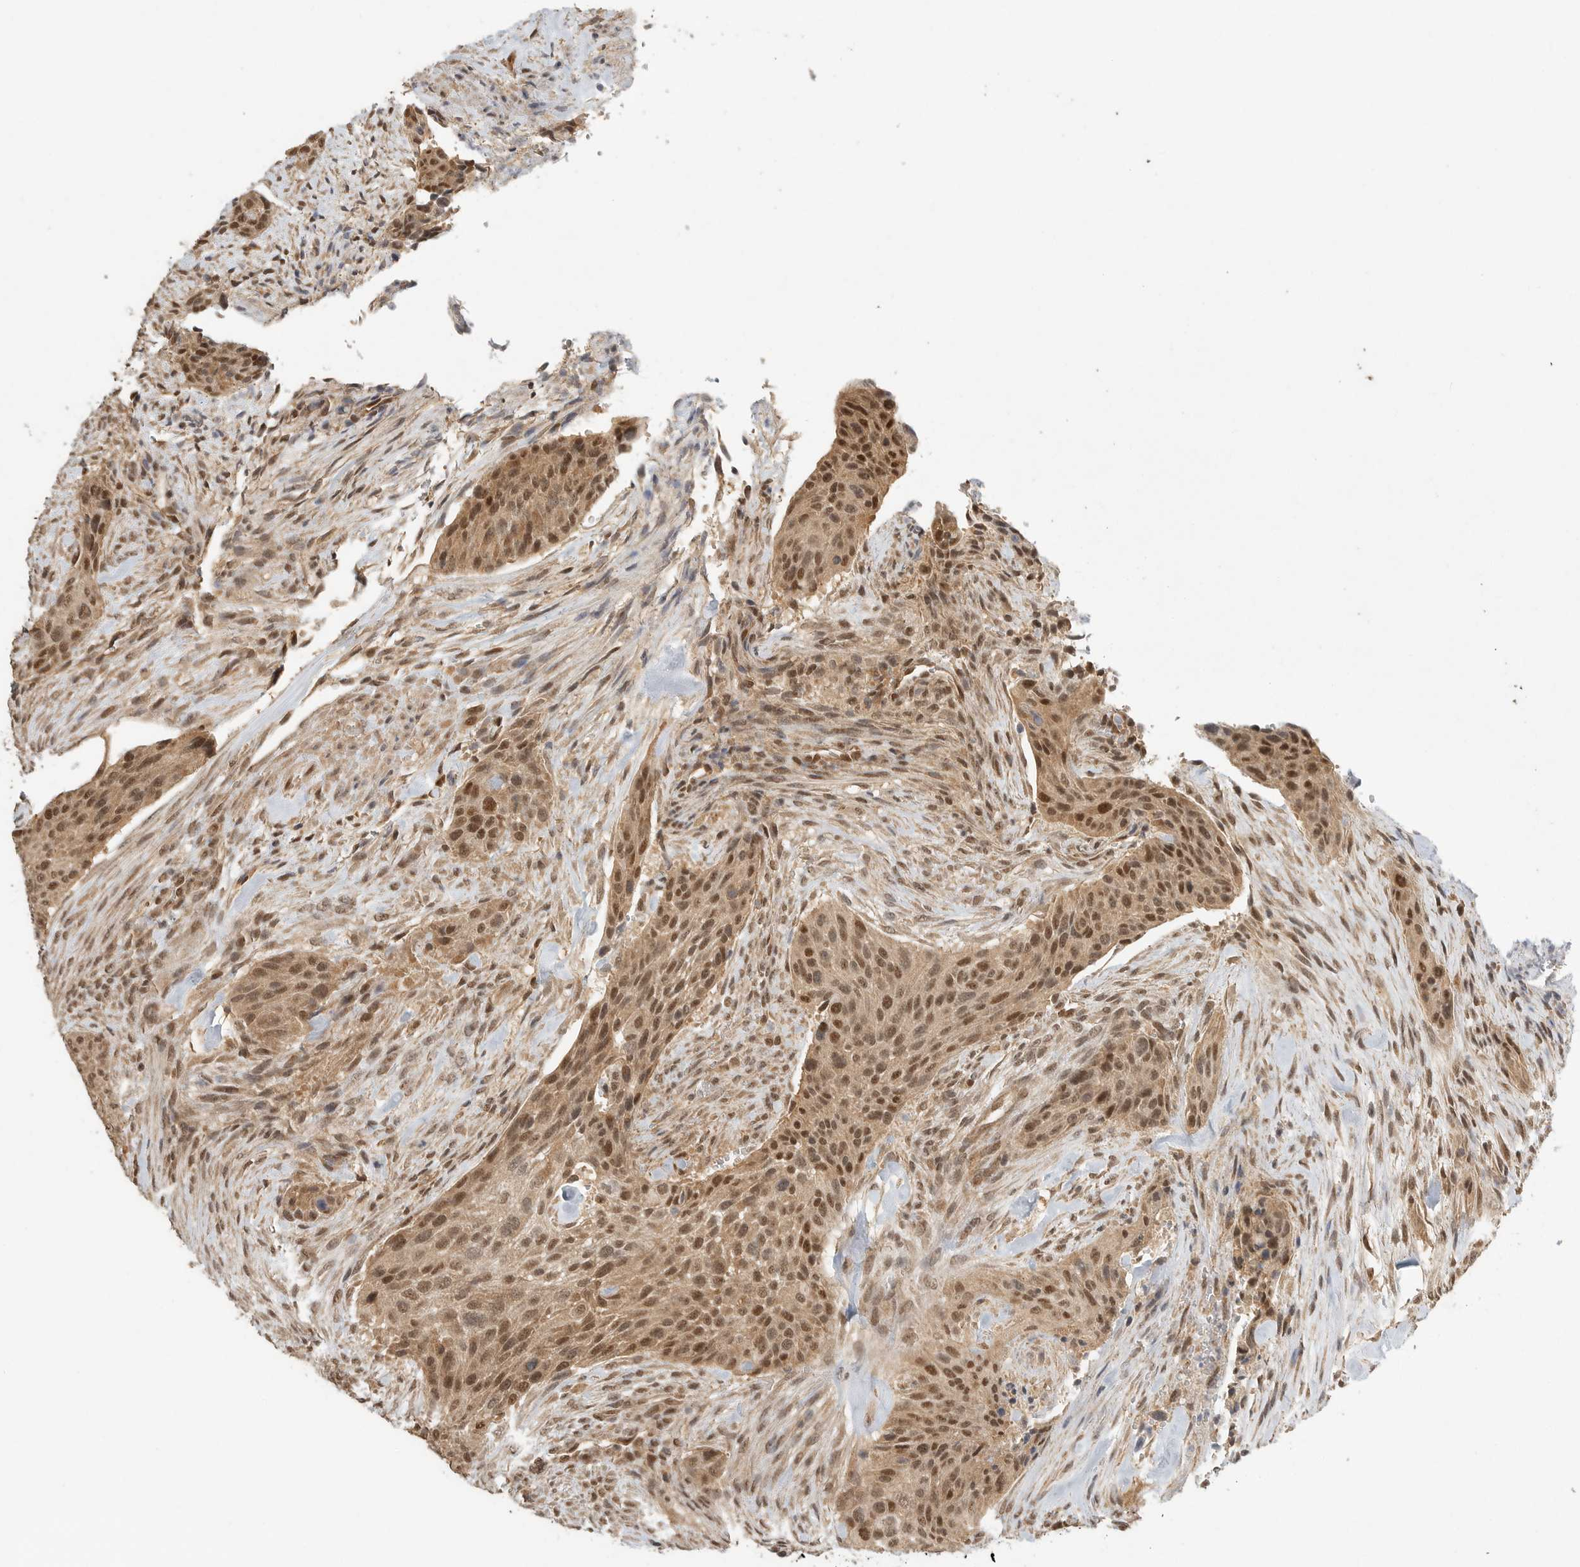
{"staining": {"intensity": "moderate", "quantity": ">75%", "location": "cytoplasmic/membranous,nuclear"}, "tissue": "urothelial cancer", "cell_type": "Tumor cells", "image_type": "cancer", "snomed": [{"axis": "morphology", "description": "Urothelial carcinoma, High grade"}, {"axis": "topography", "description": "Urinary bladder"}], "caption": "This is an image of IHC staining of urothelial carcinoma (high-grade), which shows moderate expression in the cytoplasmic/membranous and nuclear of tumor cells.", "gene": "DFFA", "patient": {"sex": "male", "age": 35}}